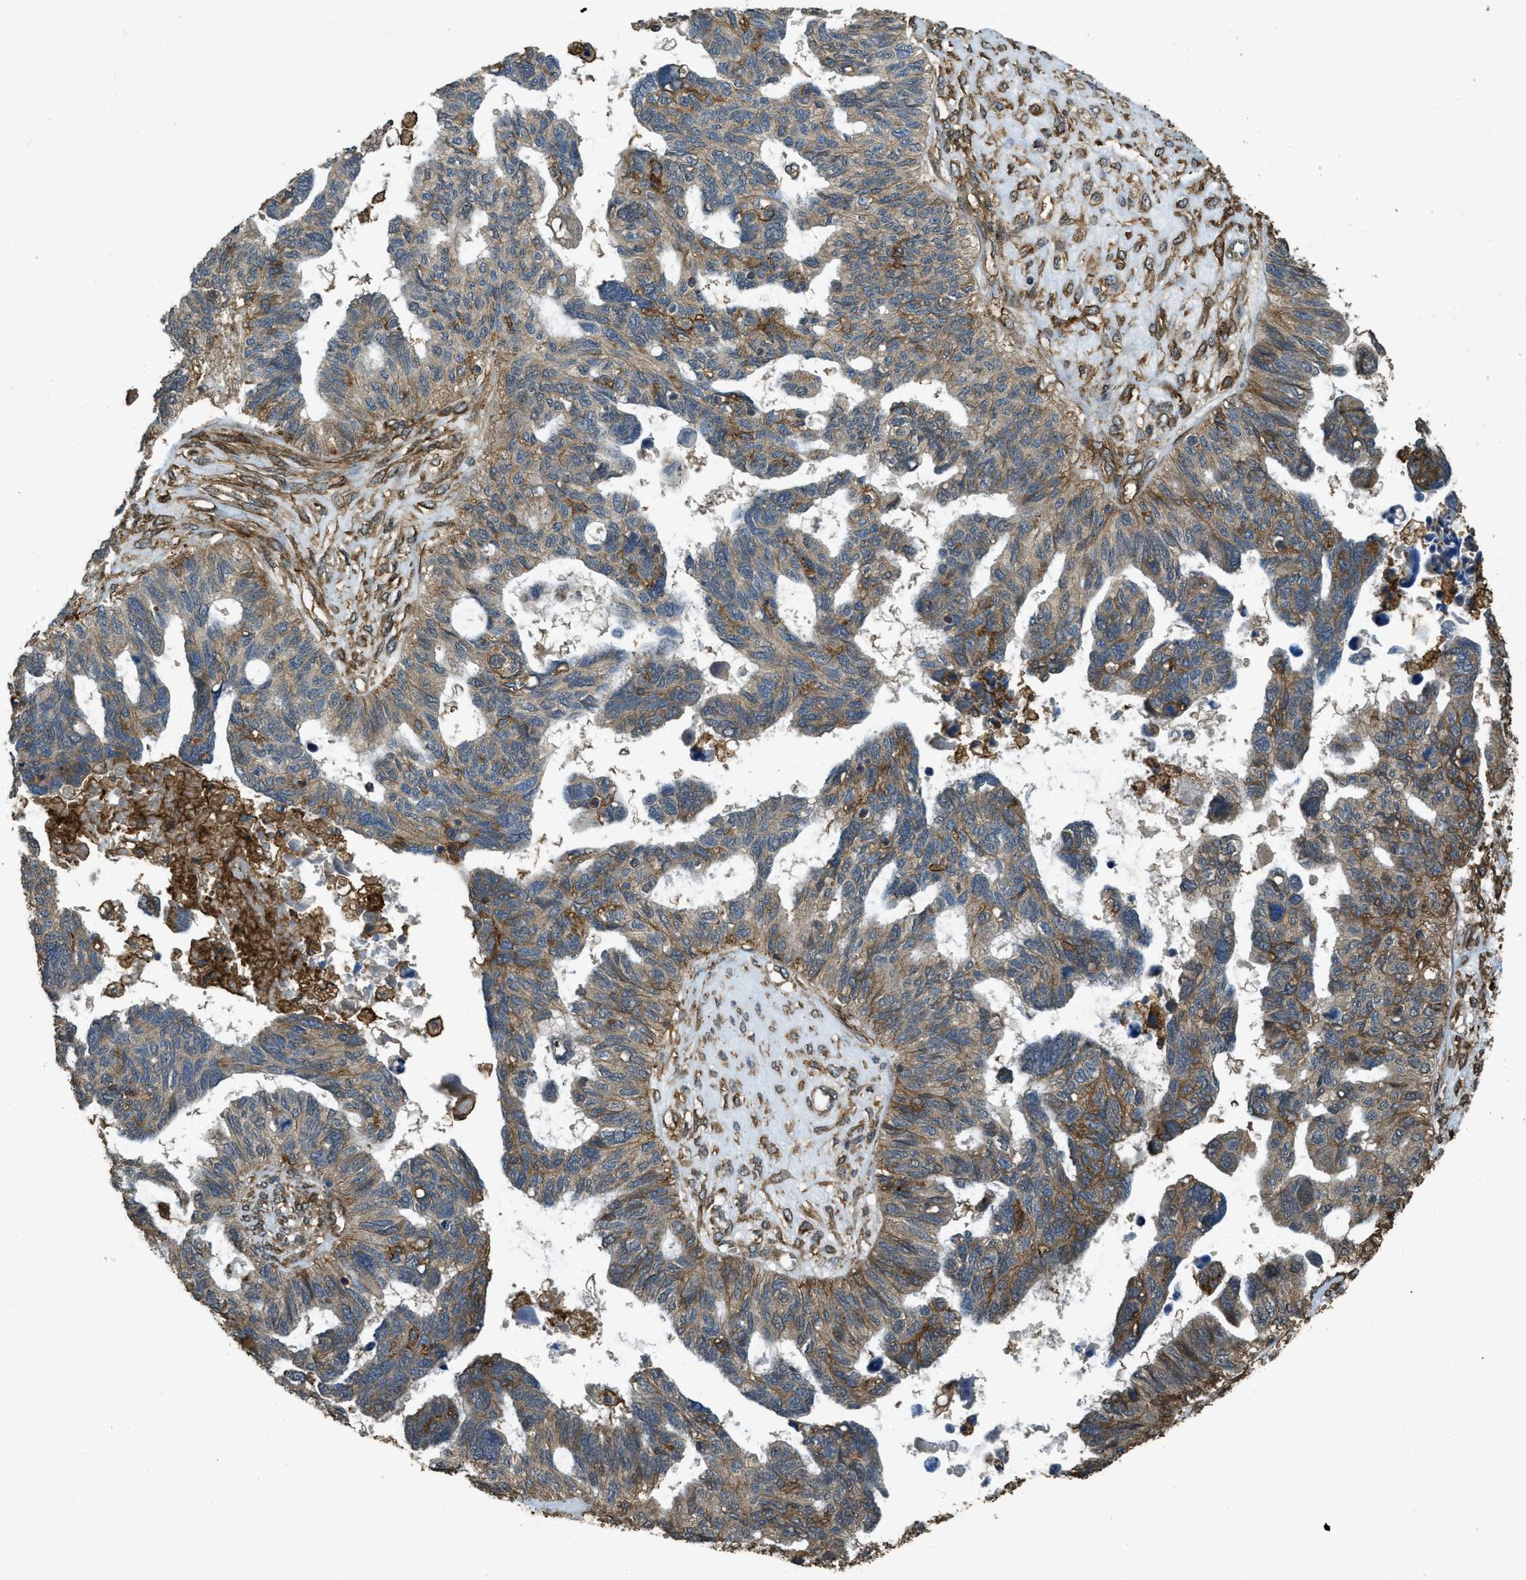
{"staining": {"intensity": "moderate", "quantity": ">75%", "location": "cytoplasmic/membranous"}, "tissue": "ovarian cancer", "cell_type": "Tumor cells", "image_type": "cancer", "snomed": [{"axis": "morphology", "description": "Cystadenocarcinoma, serous, NOS"}, {"axis": "topography", "description": "Ovary"}], "caption": "There is medium levels of moderate cytoplasmic/membranous staining in tumor cells of serous cystadenocarcinoma (ovarian), as demonstrated by immunohistochemical staining (brown color).", "gene": "CD276", "patient": {"sex": "female", "age": 79}}